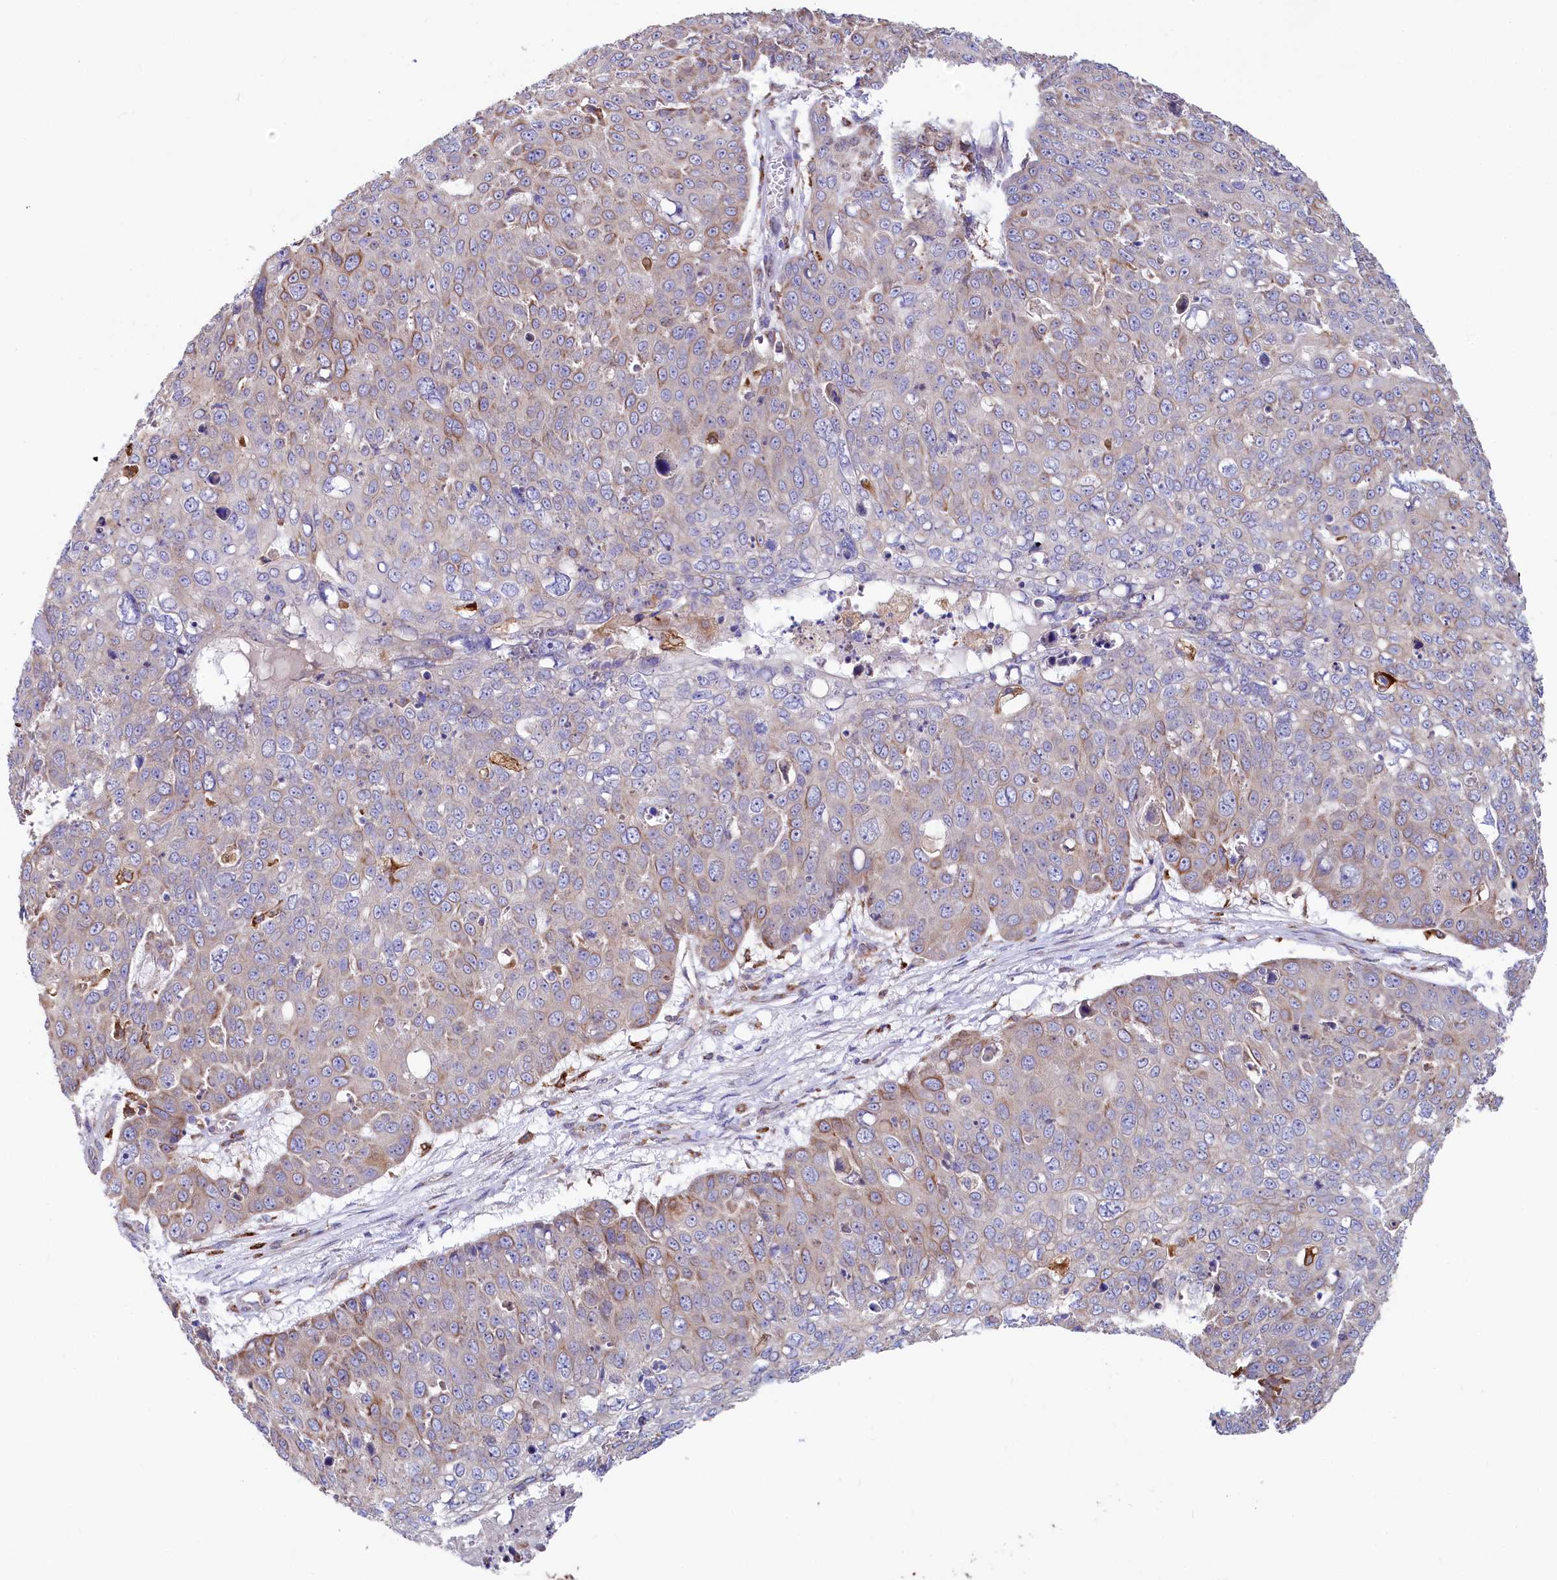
{"staining": {"intensity": "weak", "quantity": "<25%", "location": "cytoplasmic/membranous"}, "tissue": "skin cancer", "cell_type": "Tumor cells", "image_type": "cancer", "snomed": [{"axis": "morphology", "description": "Squamous cell carcinoma, NOS"}, {"axis": "topography", "description": "Skin"}], "caption": "Photomicrograph shows no significant protein staining in tumor cells of squamous cell carcinoma (skin).", "gene": "CHID1", "patient": {"sex": "male", "age": 71}}